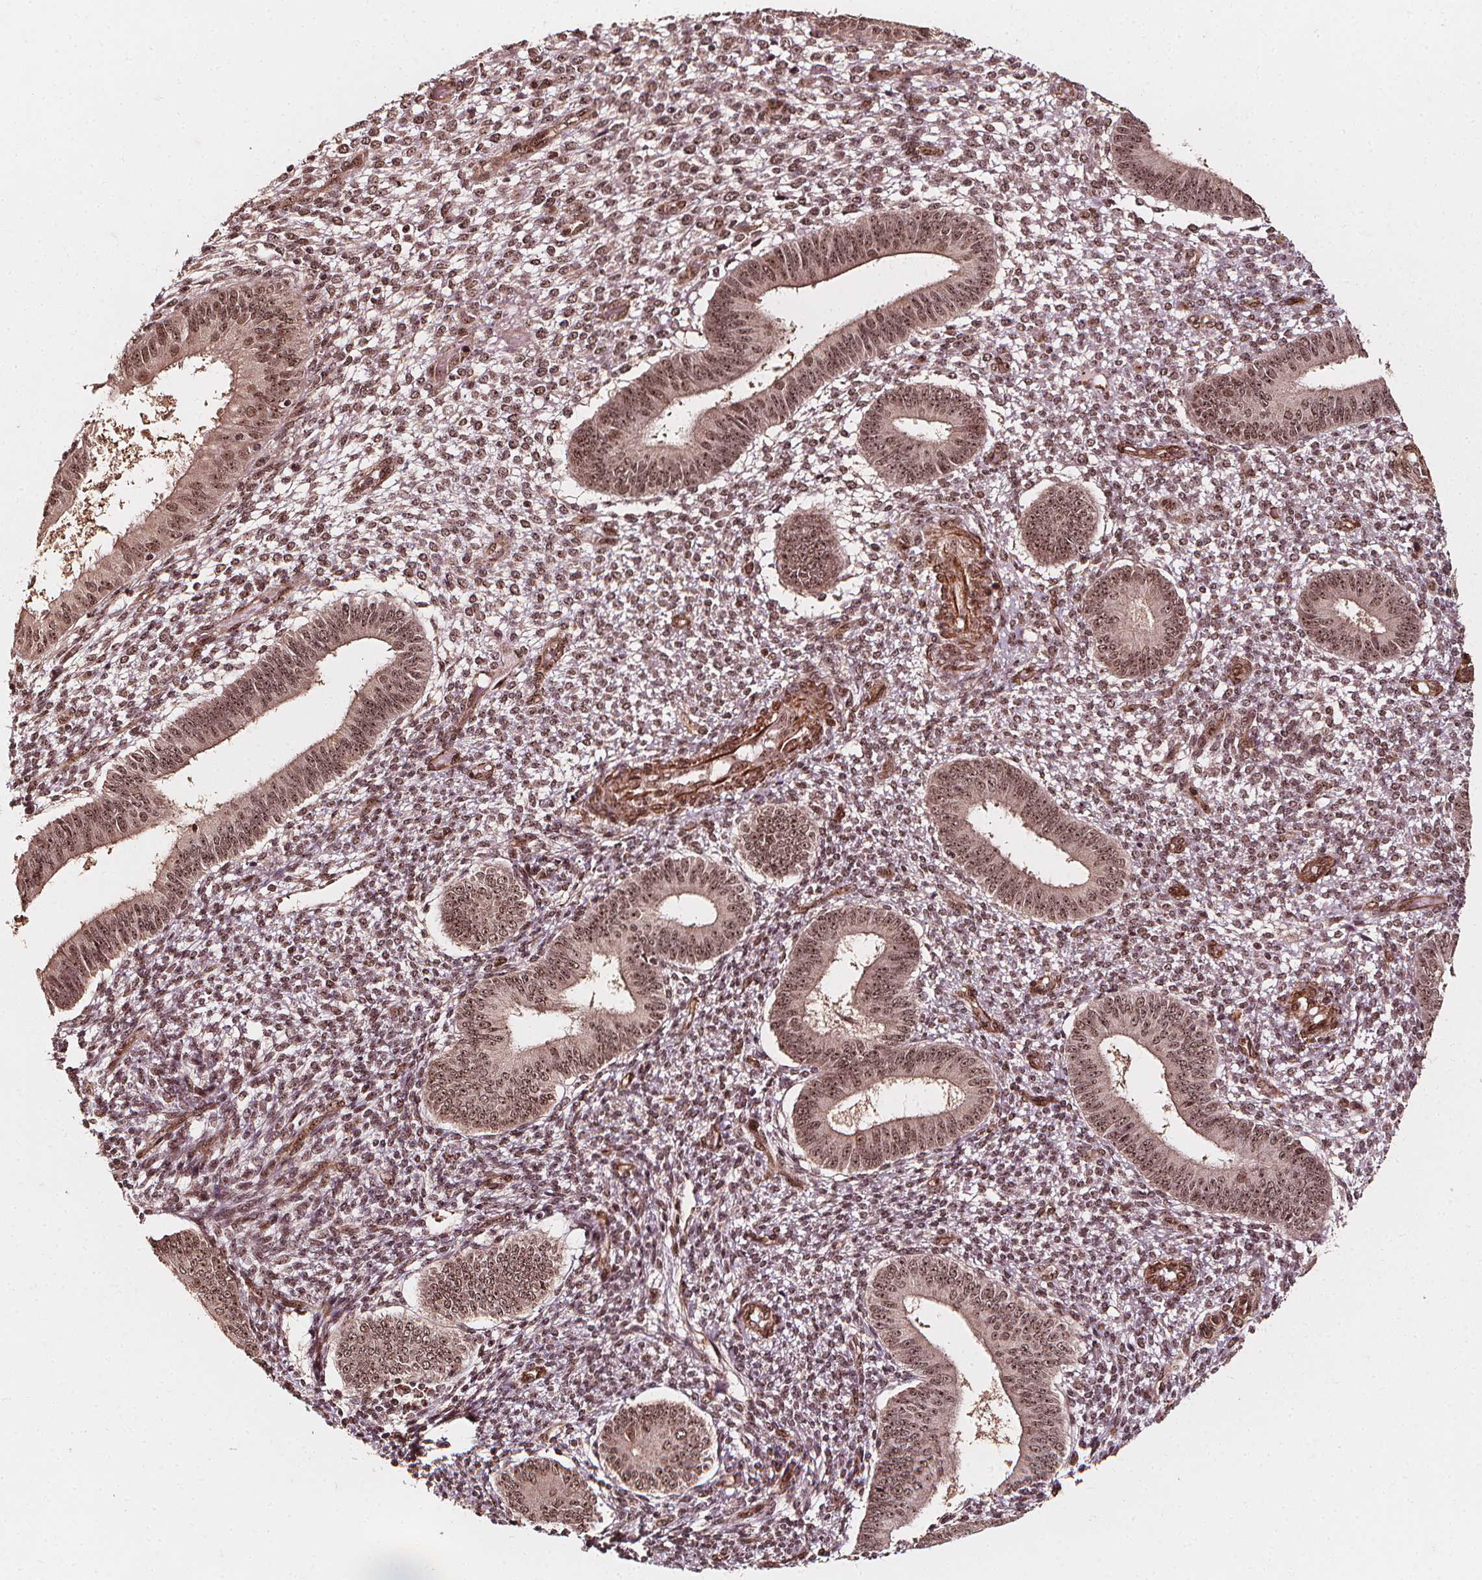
{"staining": {"intensity": "moderate", "quantity": ">75%", "location": "nuclear"}, "tissue": "endometrium", "cell_type": "Cells in endometrial stroma", "image_type": "normal", "snomed": [{"axis": "morphology", "description": "Normal tissue, NOS"}, {"axis": "topography", "description": "Endometrium"}], "caption": "Endometrium stained for a protein (brown) demonstrates moderate nuclear positive staining in approximately >75% of cells in endometrial stroma.", "gene": "EXOSC9", "patient": {"sex": "female", "age": 42}}